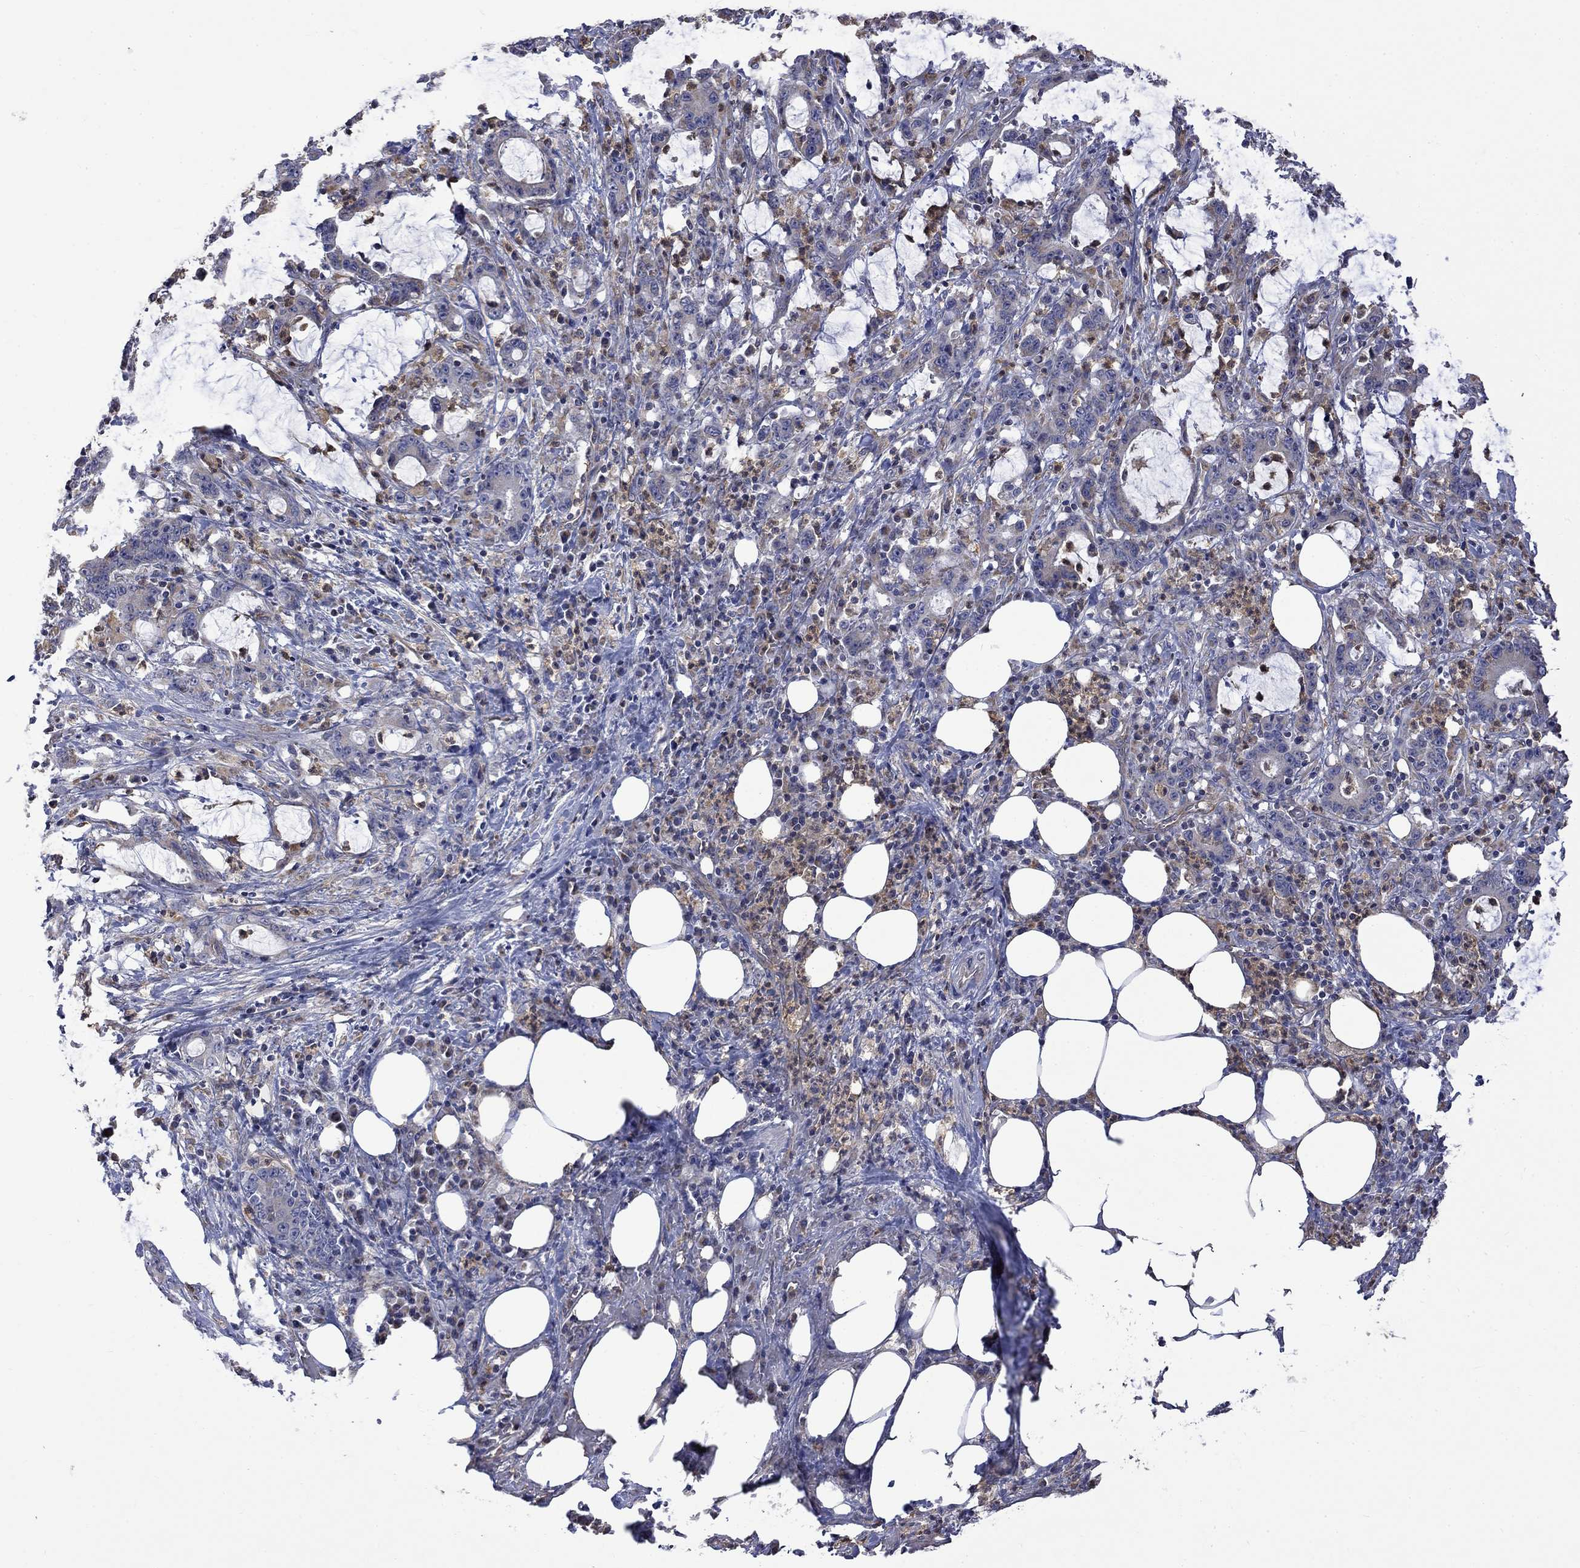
{"staining": {"intensity": "moderate", "quantity": "<25%", "location": "cytoplasmic/membranous"}, "tissue": "stomach cancer", "cell_type": "Tumor cells", "image_type": "cancer", "snomed": [{"axis": "morphology", "description": "Adenocarcinoma, NOS"}, {"axis": "topography", "description": "Stomach, upper"}], "caption": "About <25% of tumor cells in stomach cancer (adenocarcinoma) exhibit moderate cytoplasmic/membranous protein positivity as visualized by brown immunohistochemical staining.", "gene": "CAMKK2", "patient": {"sex": "male", "age": 68}}